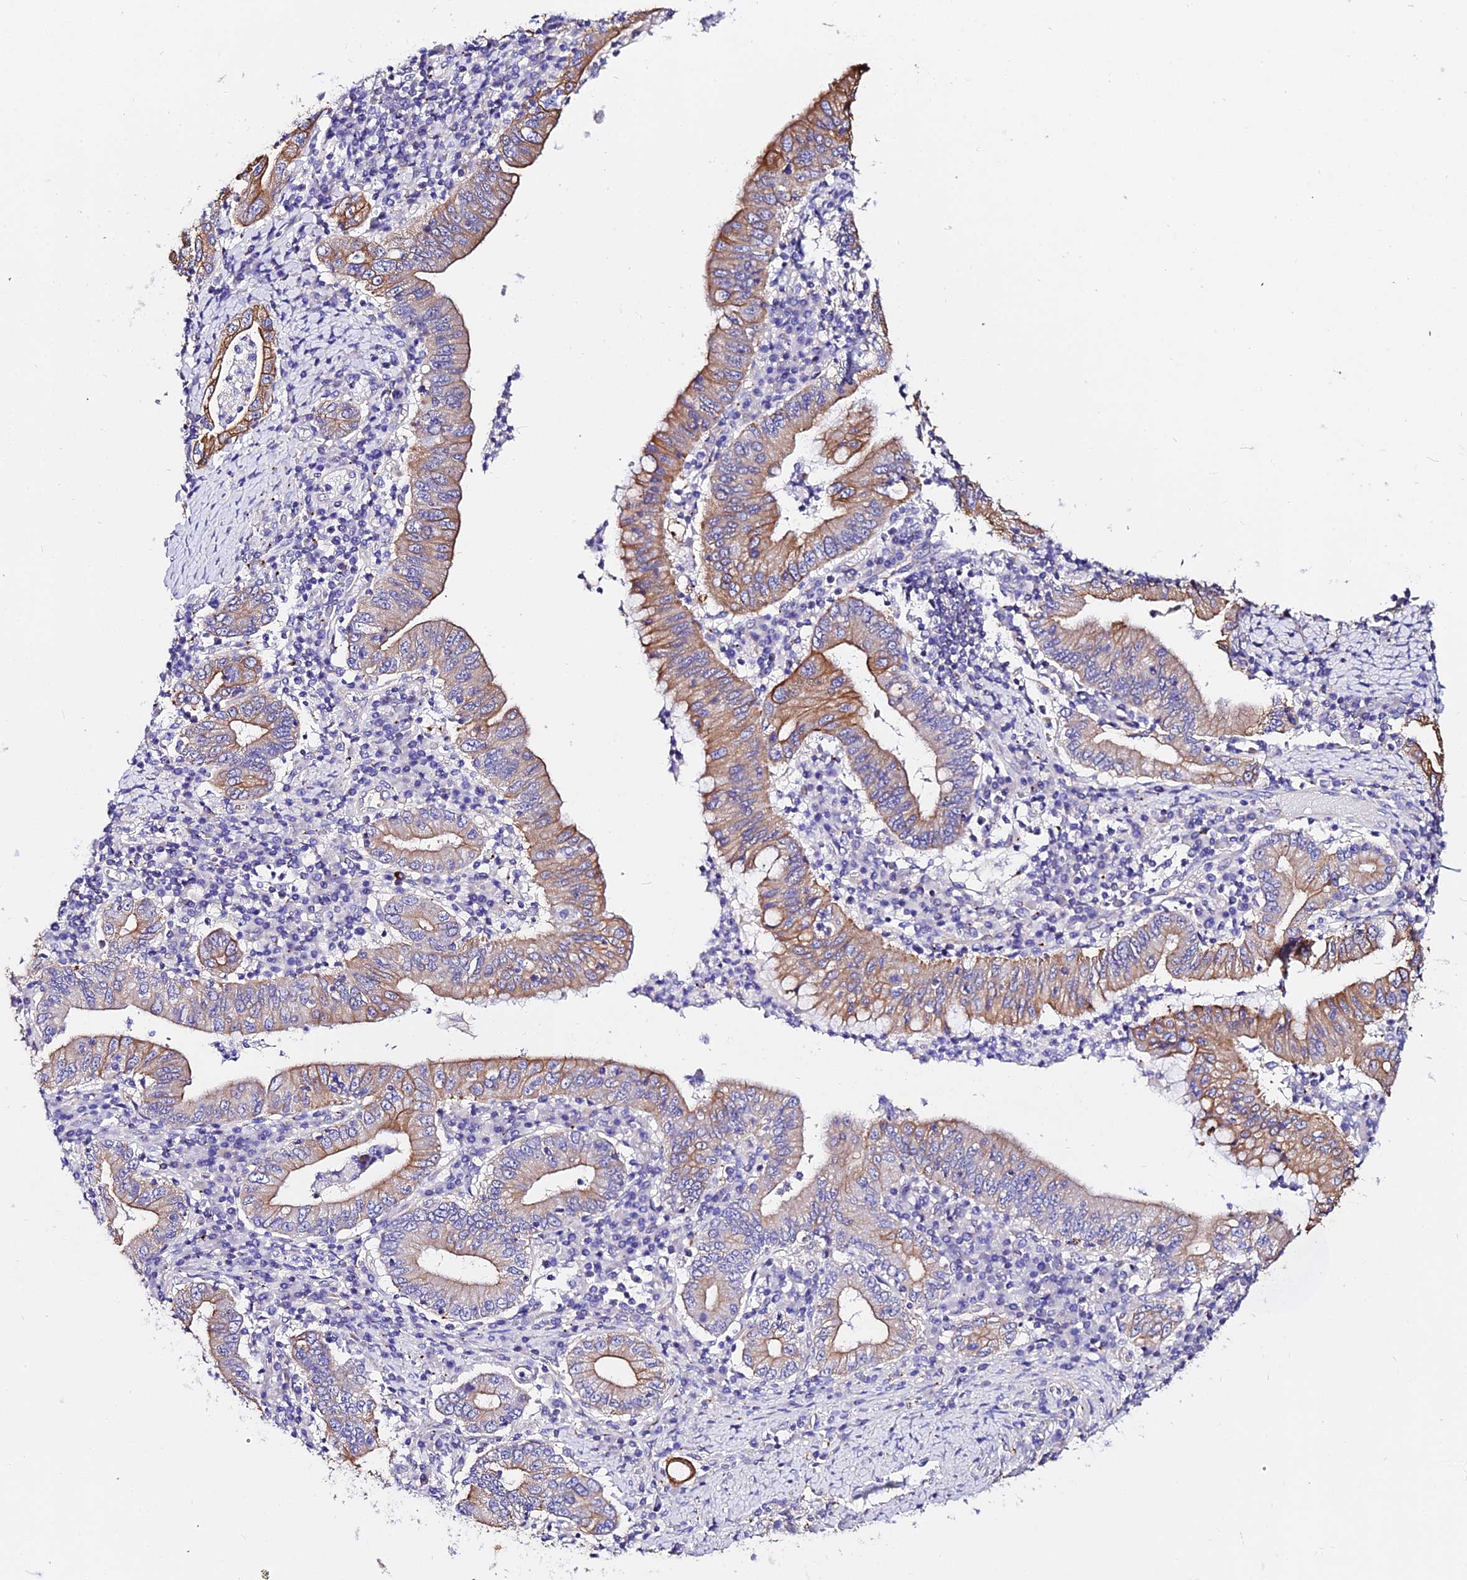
{"staining": {"intensity": "moderate", "quantity": ">75%", "location": "cytoplasmic/membranous"}, "tissue": "stomach cancer", "cell_type": "Tumor cells", "image_type": "cancer", "snomed": [{"axis": "morphology", "description": "Normal tissue, NOS"}, {"axis": "morphology", "description": "Adenocarcinoma, NOS"}, {"axis": "topography", "description": "Esophagus"}, {"axis": "topography", "description": "Stomach, upper"}, {"axis": "topography", "description": "Peripheral nerve tissue"}], "caption": "Stomach adenocarcinoma was stained to show a protein in brown. There is medium levels of moderate cytoplasmic/membranous staining in about >75% of tumor cells. Nuclei are stained in blue.", "gene": "DAW1", "patient": {"sex": "male", "age": 62}}